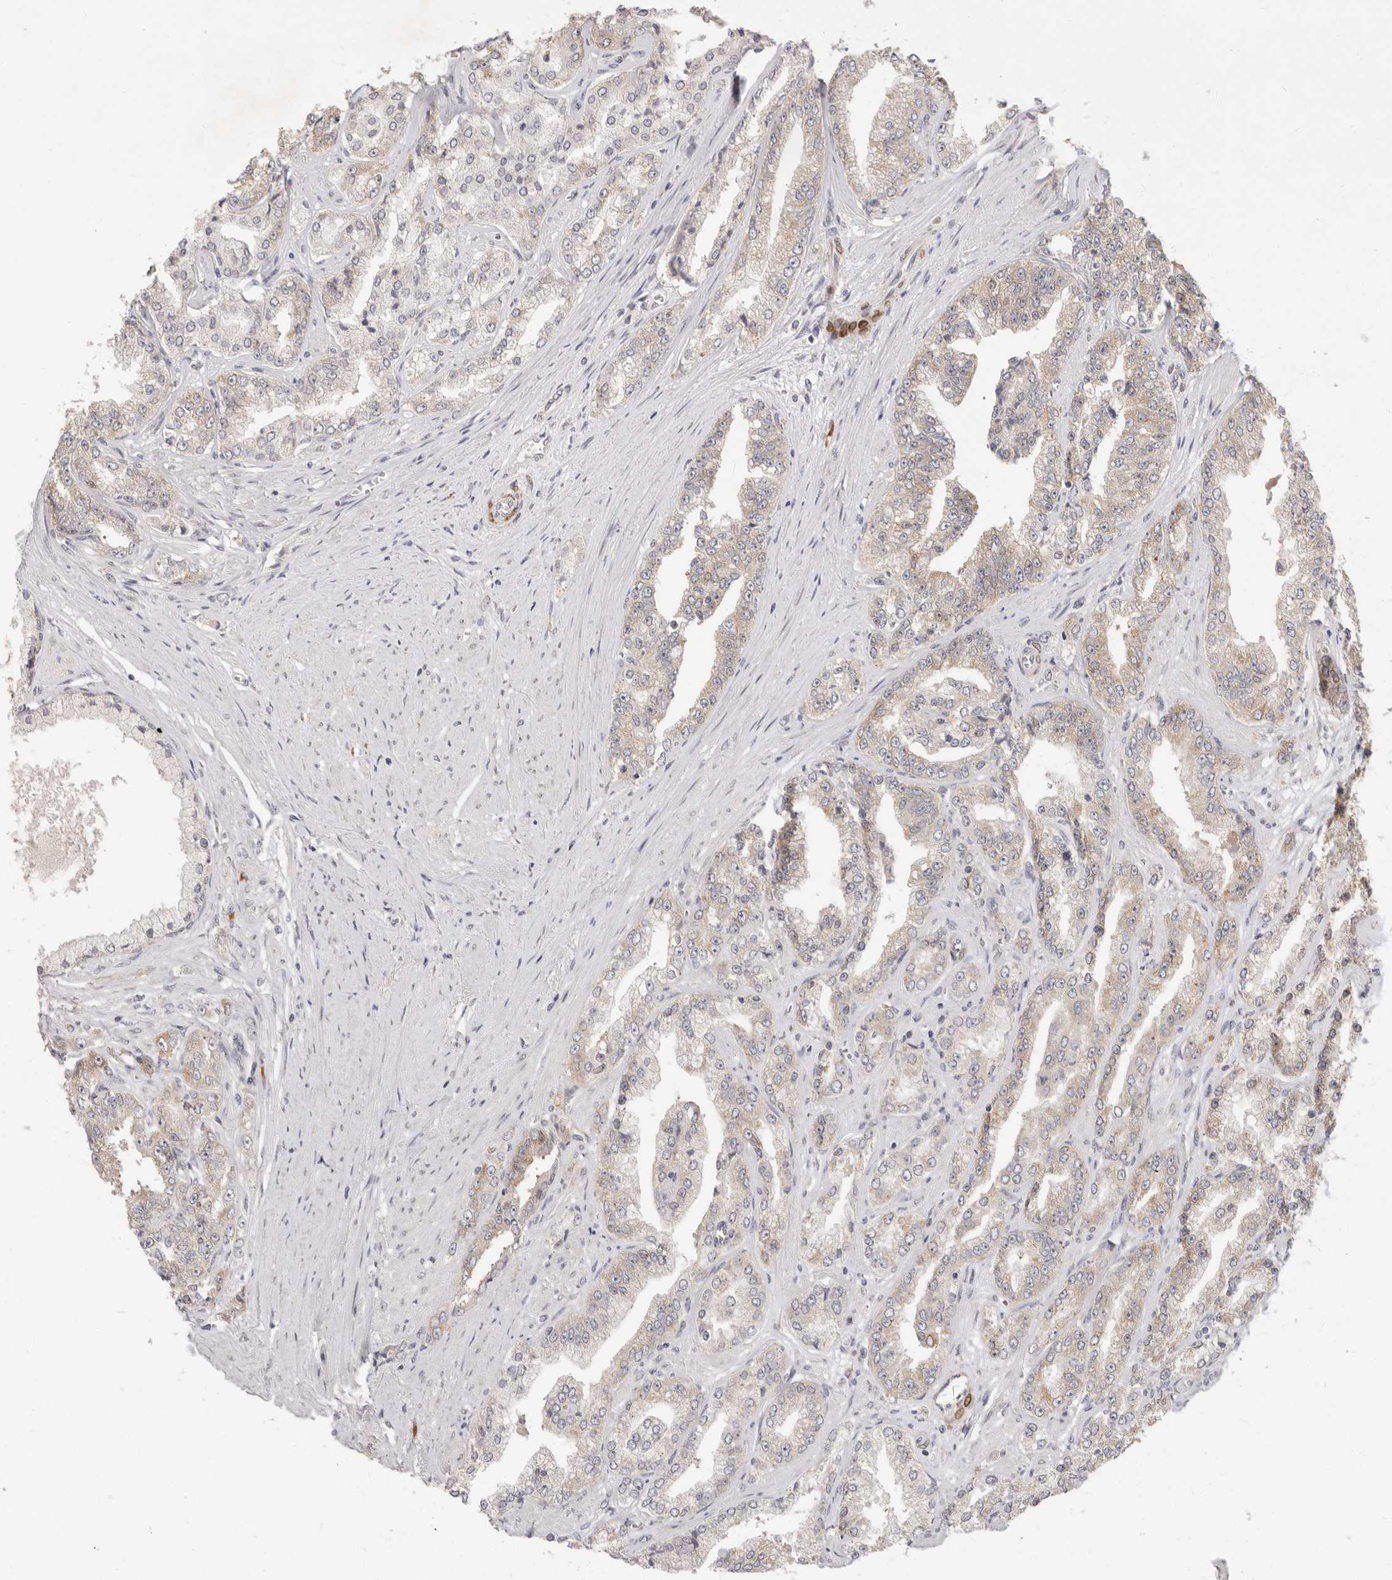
{"staining": {"intensity": "moderate", "quantity": "25%-75%", "location": "cytoplasmic/membranous"}, "tissue": "prostate cancer", "cell_type": "Tumor cells", "image_type": "cancer", "snomed": [{"axis": "morphology", "description": "Adenocarcinoma, High grade"}, {"axis": "topography", "description": "Prostate"}], "caption": "Prostate cancer (high-grade adenocarcinoma) stained with immunohistochemistry (IHC) exhibits moderate cytoplasmic/membranous expression in approximately 25%-75% of tumor cells.", "gene": "PABPC4", "patient": {"sex": "male", "age": 71}}